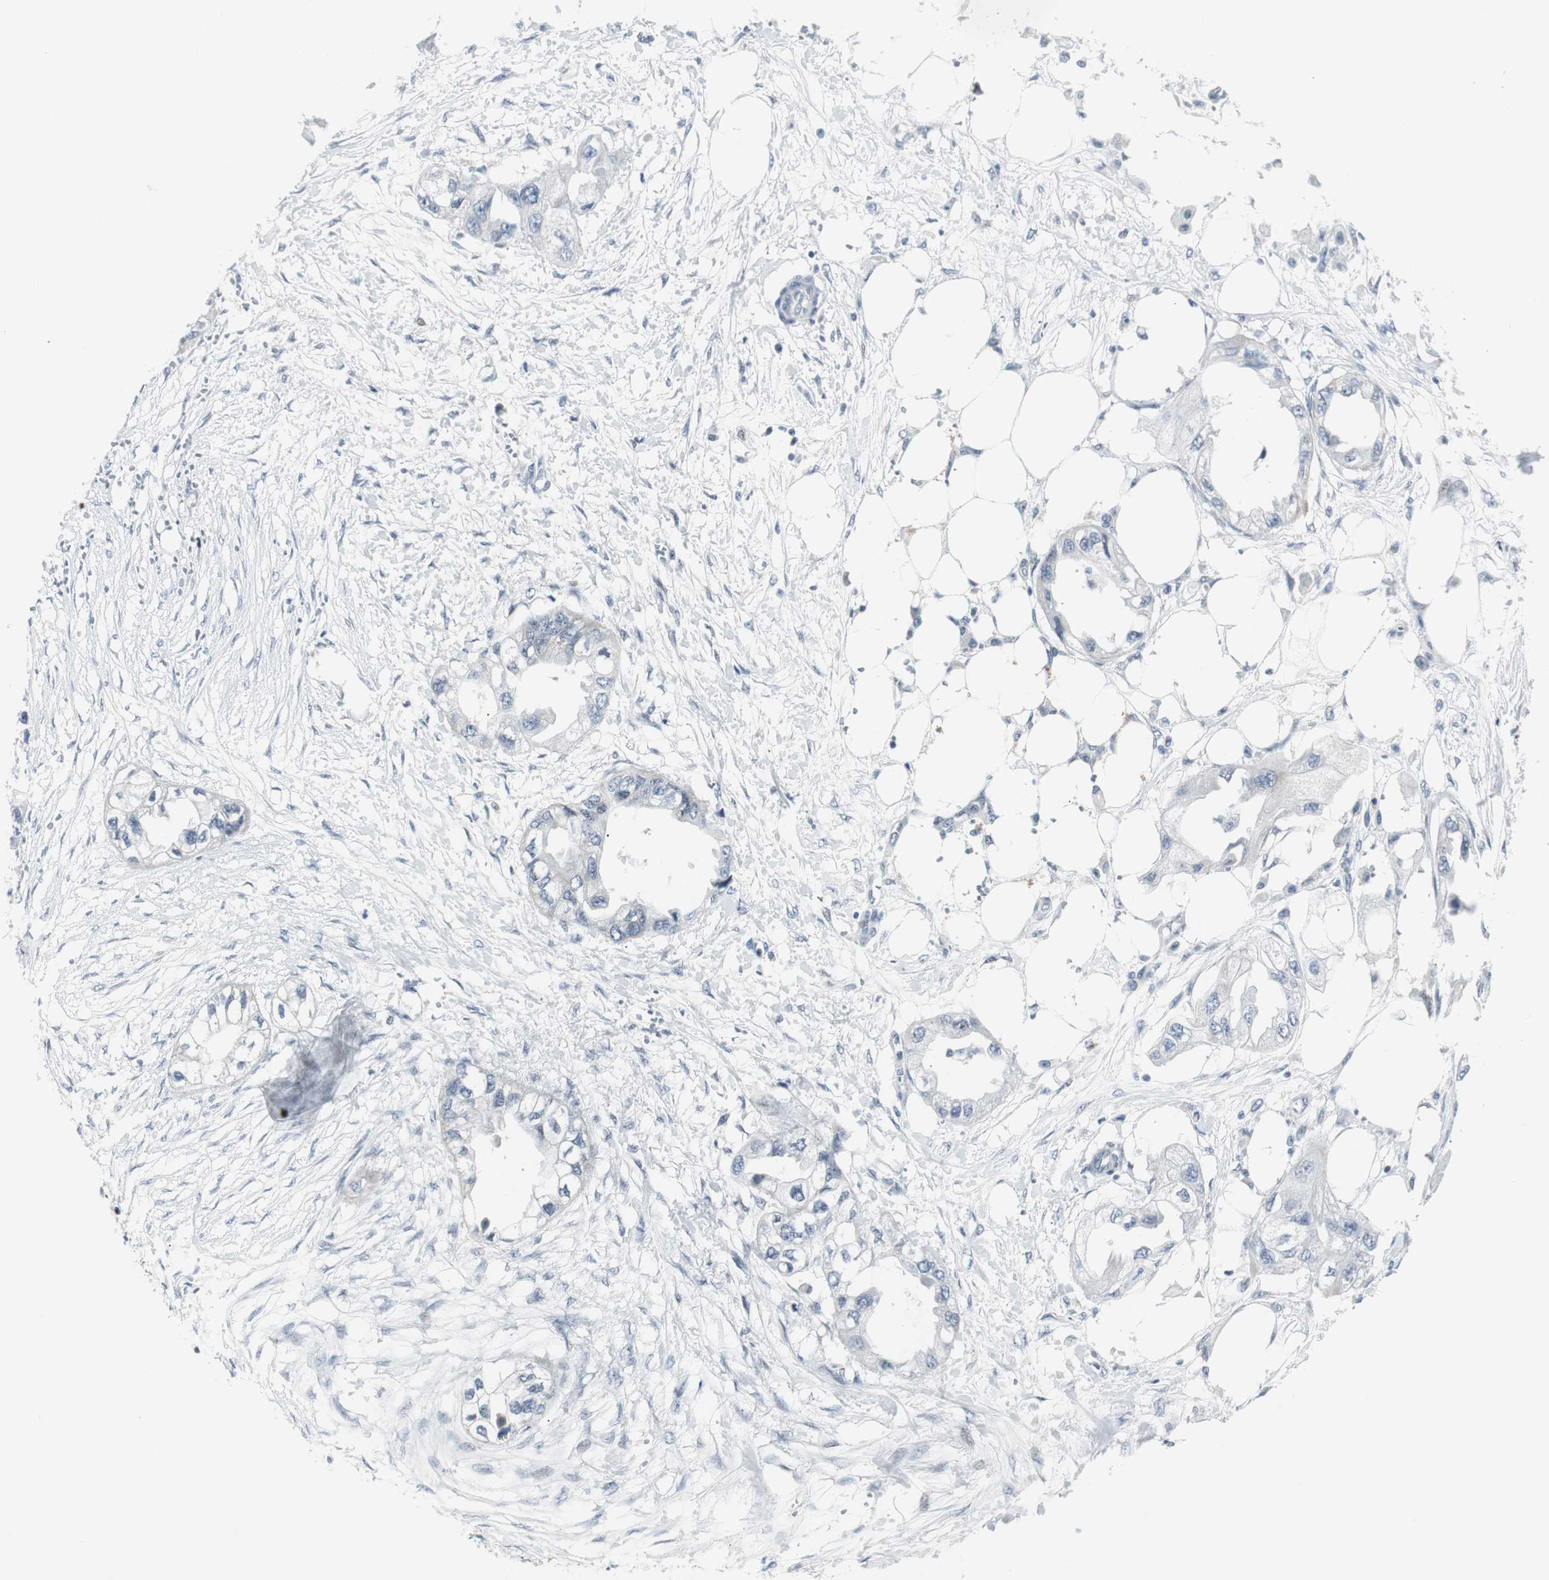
{"staining": {"intensity": "negative", "quantity": "none", "location": "none"}, "tissue": "endometrial cancer", "cell_type": "Tumor cells", "image_type": "cancer", "snomed": [{"axis": "morphology", "description": "Adenocarcinoma, NOS"}, {"axis": "topography", "description": "Endometrium"}], "caption": "DAB (3,3'-diaminobenzidine) immunohistochemical staining of human endometrial adenocarcinoma shows no significant expression in tumor cells. (DAB (3,3'-diaminobenzidine) immunohistochemistry (IHC) with hematoxylin counter stain).", "gene": "MTA1", "patient": {"sex": "female", "age": 67}}